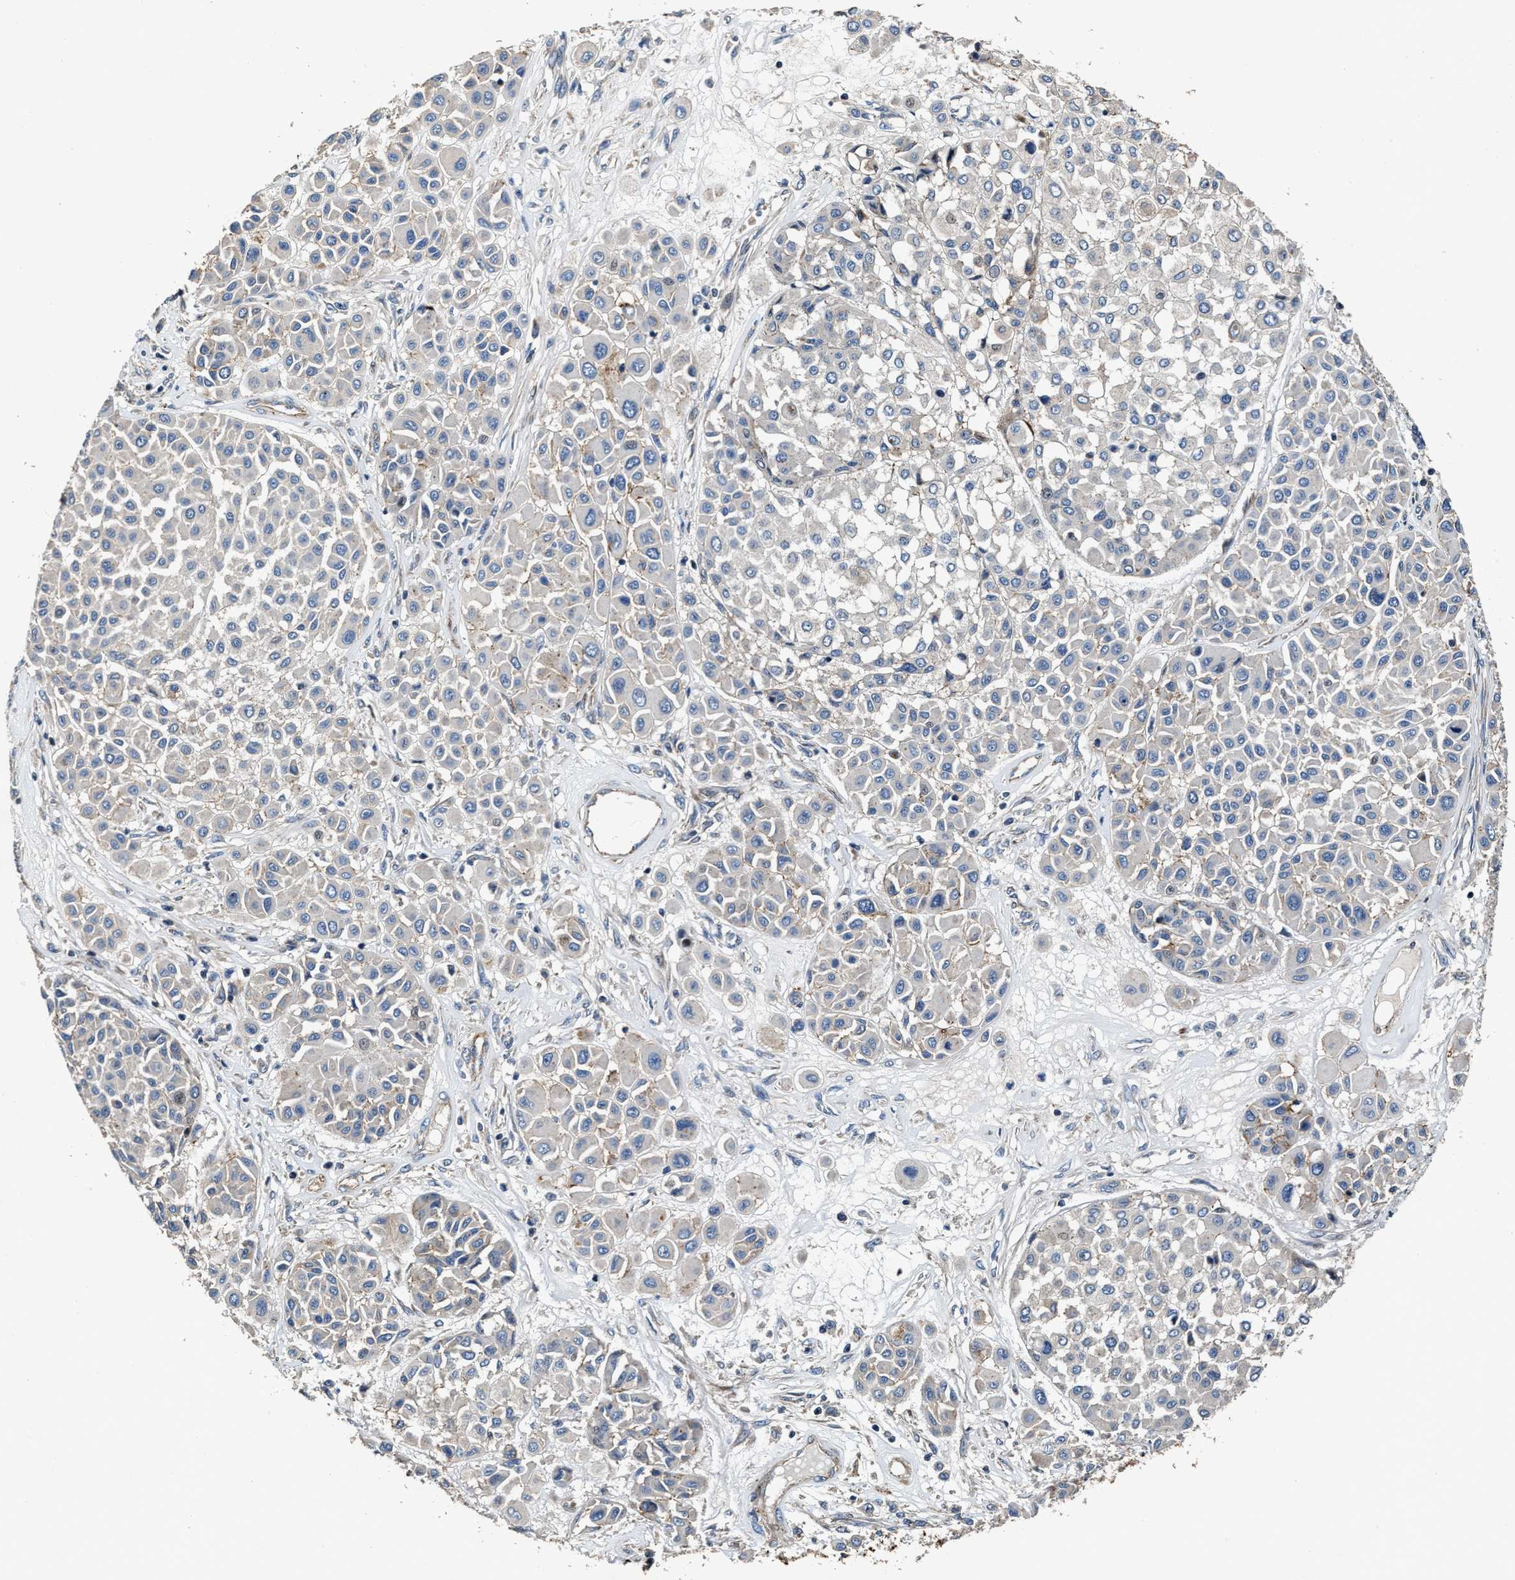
{"staining": {"intensity": "negative", "quantity": "none", "location": "none"}, "tissue": "melanoma", "cell_type": "Tumor cells", "image_type": "cancer", "snomed": [{"axis": "morphology", "description": "Malignant melanoma, Metastatic site"}, {"axis": "topography", "description": "Soft tissue"}], "caption": "This is an immunohistochemistry (IHC) micrograph of malignant melanoma (metastatic site). There is no staining in tumor cells.", "gene": "PTAR1", "patient": {"sex": "male", "age": 41}}